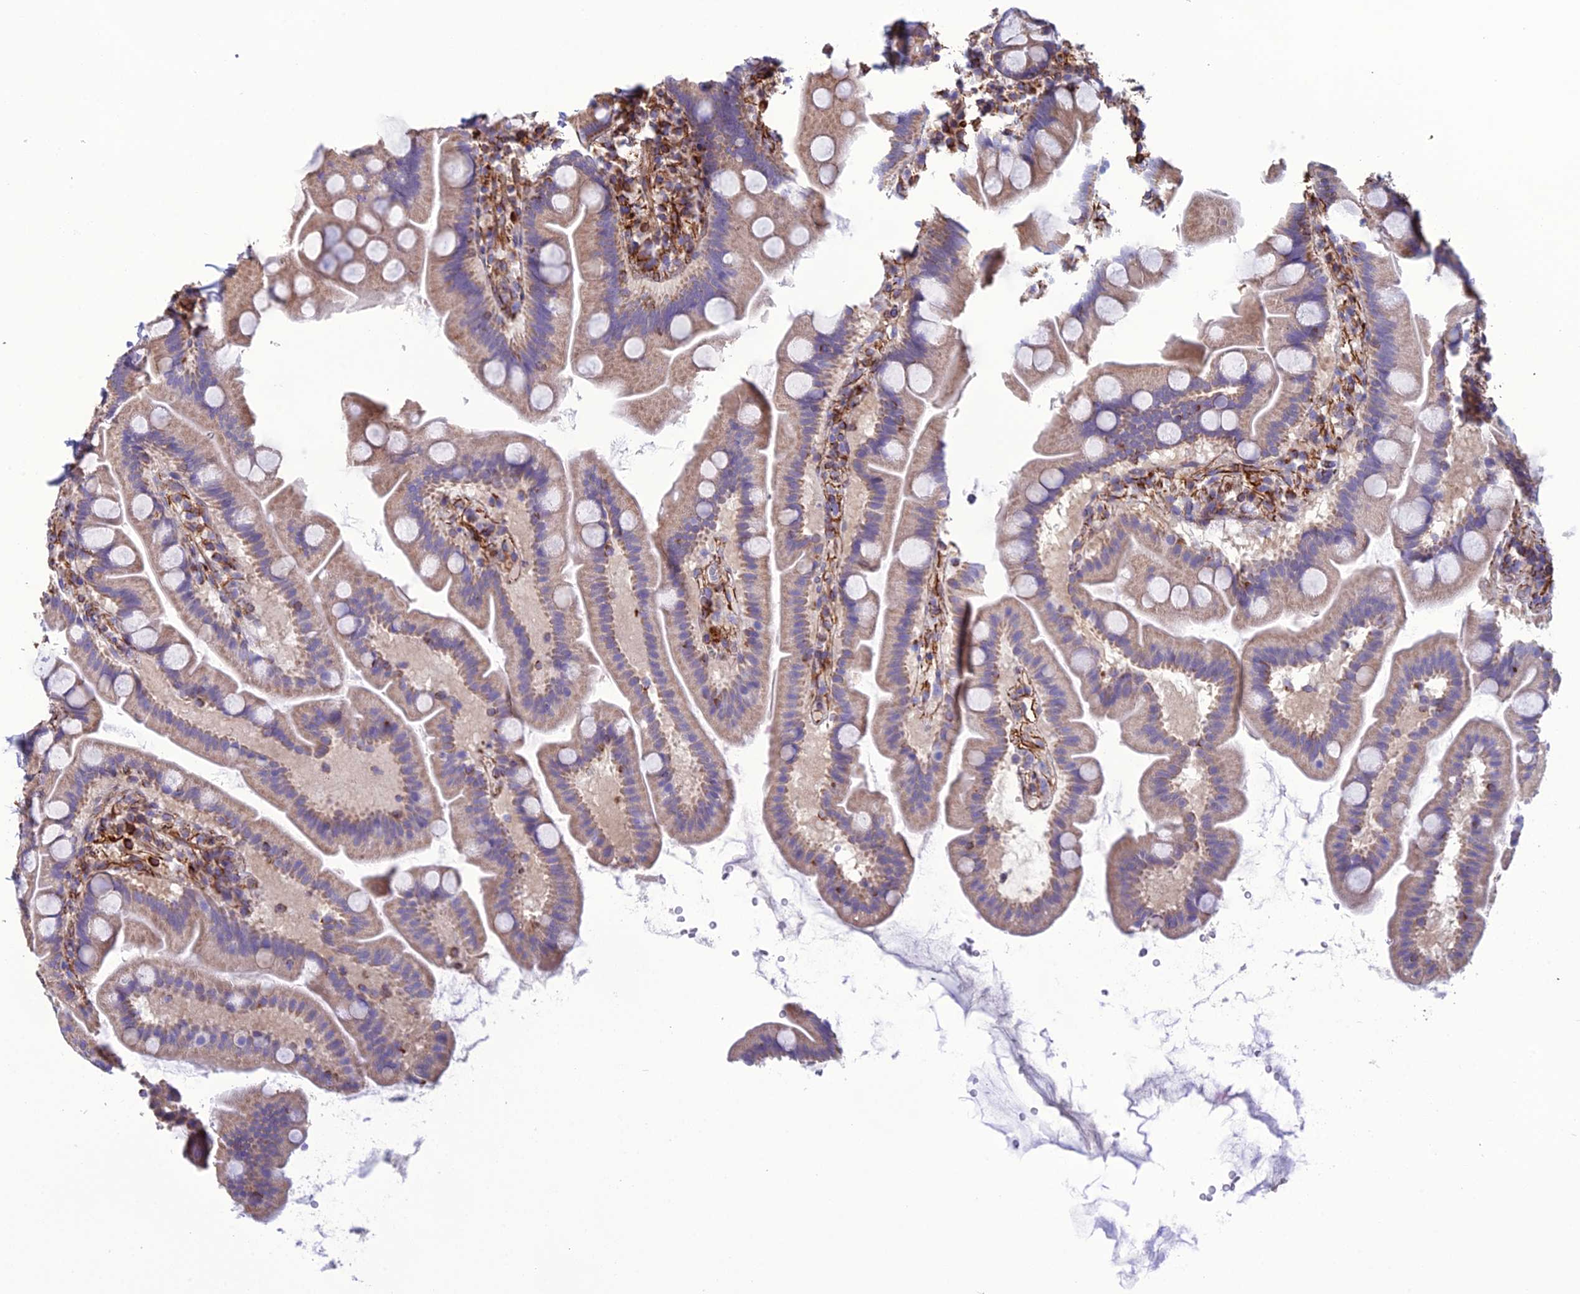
{"staining": {"intensity": "weak", "quantity": ">75%", "location": "cytoplasmic/membranous"}, "tissue": "small intestine", "cell_type": "Glandular cells", "image_type": "normal", "snomed": [{"axis": "morphology", "description": "Normal tissue, NOS"}, {"axis": "topography", "description": "Small intestine"}], "caption": "Small intestine stained for a protein (brown) displays weak cytoplasmic/membranous positive staining in approximately >75% of glandular cells.", "gene": "FBXL20", "patient": {"sex": "female", "age": 68}}